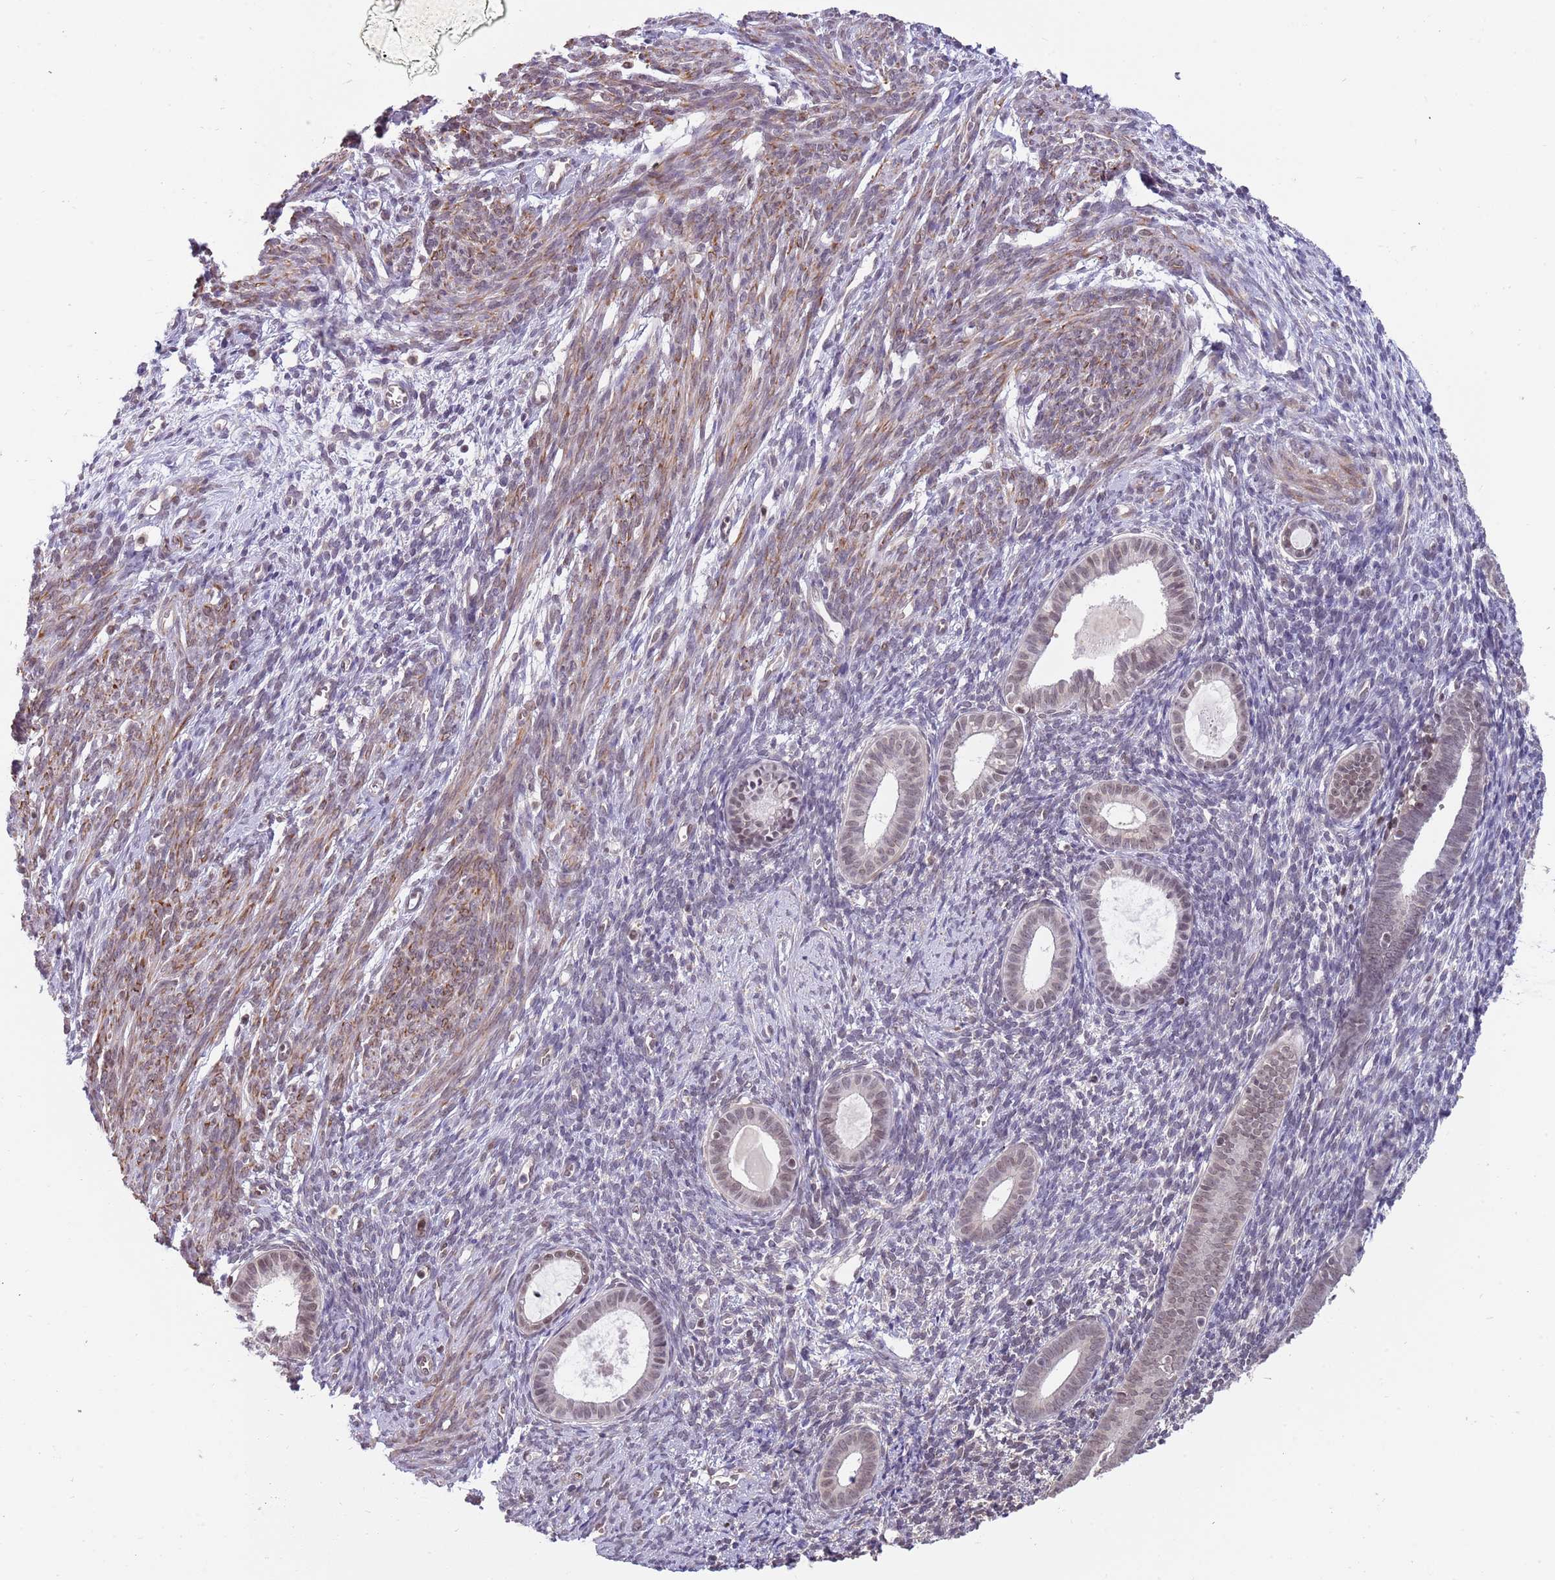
{"staining": {"intensity": "moderate", "quantity": "25%-75%", "location": "nuclear"}, "tissue": "endometrial cancer", "cell_type": "Tumor cells", "image_type": "cancer", "snomed": [{"axis": "morphology", "description": "Adenocarcinoma, NOS"}, {"axis": "topography", "description": "Endometrium"}], "caption": "Endometrial adenocarcinoma stained with DAB immunohistochemistry (IHC) displays medium levels of moderate nuclear positivity in approximately 25%-75% of tumor cells.", "gene": "ZBTB7A", "patient": {"sex": "female", "age": 75}}